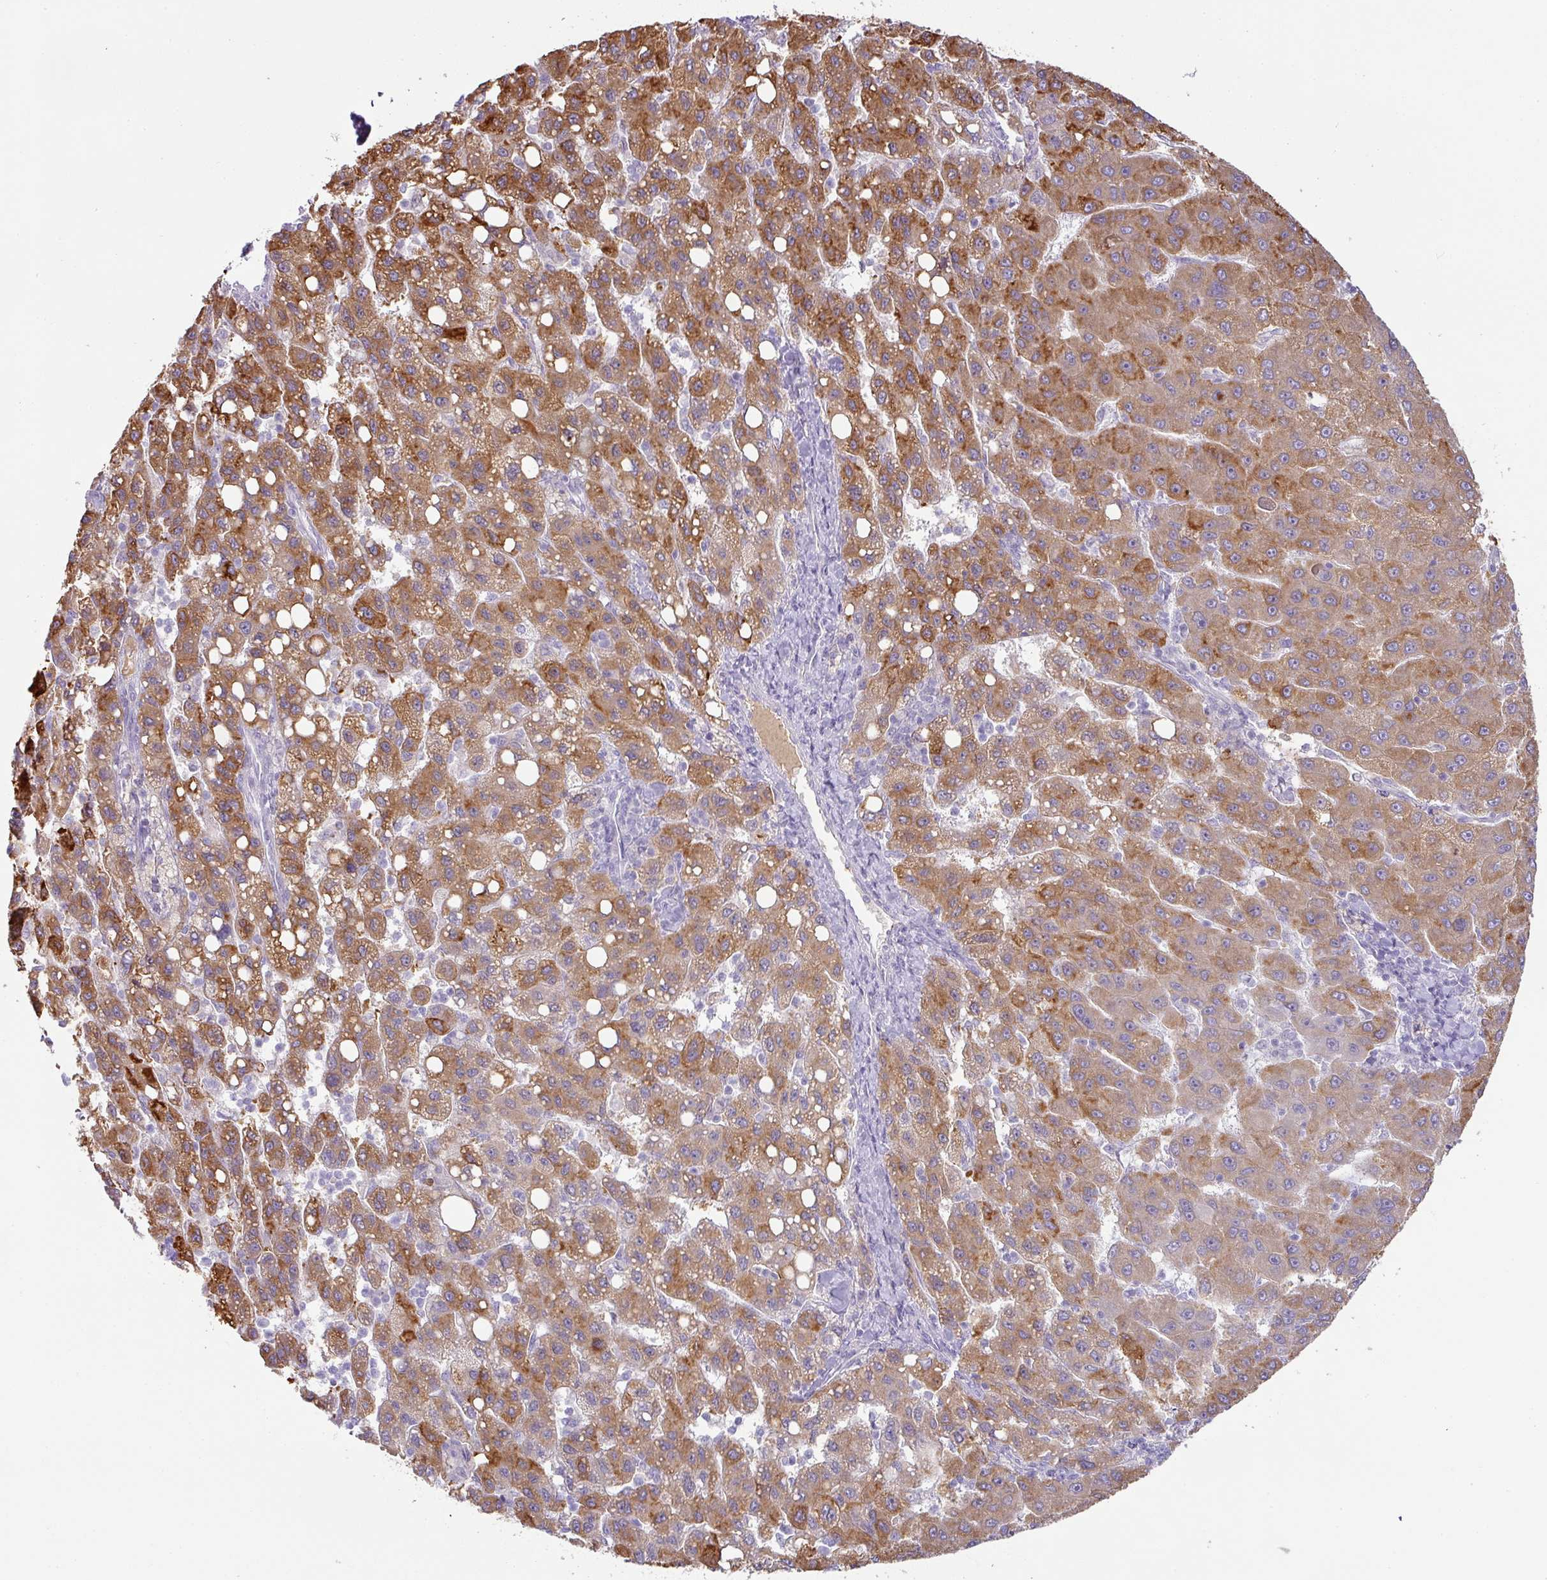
{"staining": {"intensity": "strong", "quantity": ">75%", "location": "cytoplasmic/membranous"}, "tissue": "liver cancer", "cell_type": "Tumor cells", "image_type": "cancer", "snomed": [{"axis": "morphology", "description": "Carcinoma, Hepatocellular, NOS"}, {"axis": "topography", "description": "Liver"}], "caption": "Immunohistochemistry of liver cancer (hepatocellular carcinoma) reveals high levels of strong cytoplasmic/membranous expression in about >75% of tumor cells. The staining is performed using DAB (3,3'-diaminobenzidine) brown chromogen to label protein expression. The nuclei are counter-stained blue using hematoxylin.", "gene": "FGF17", "patient": {"sex": "female", "age": 82}}